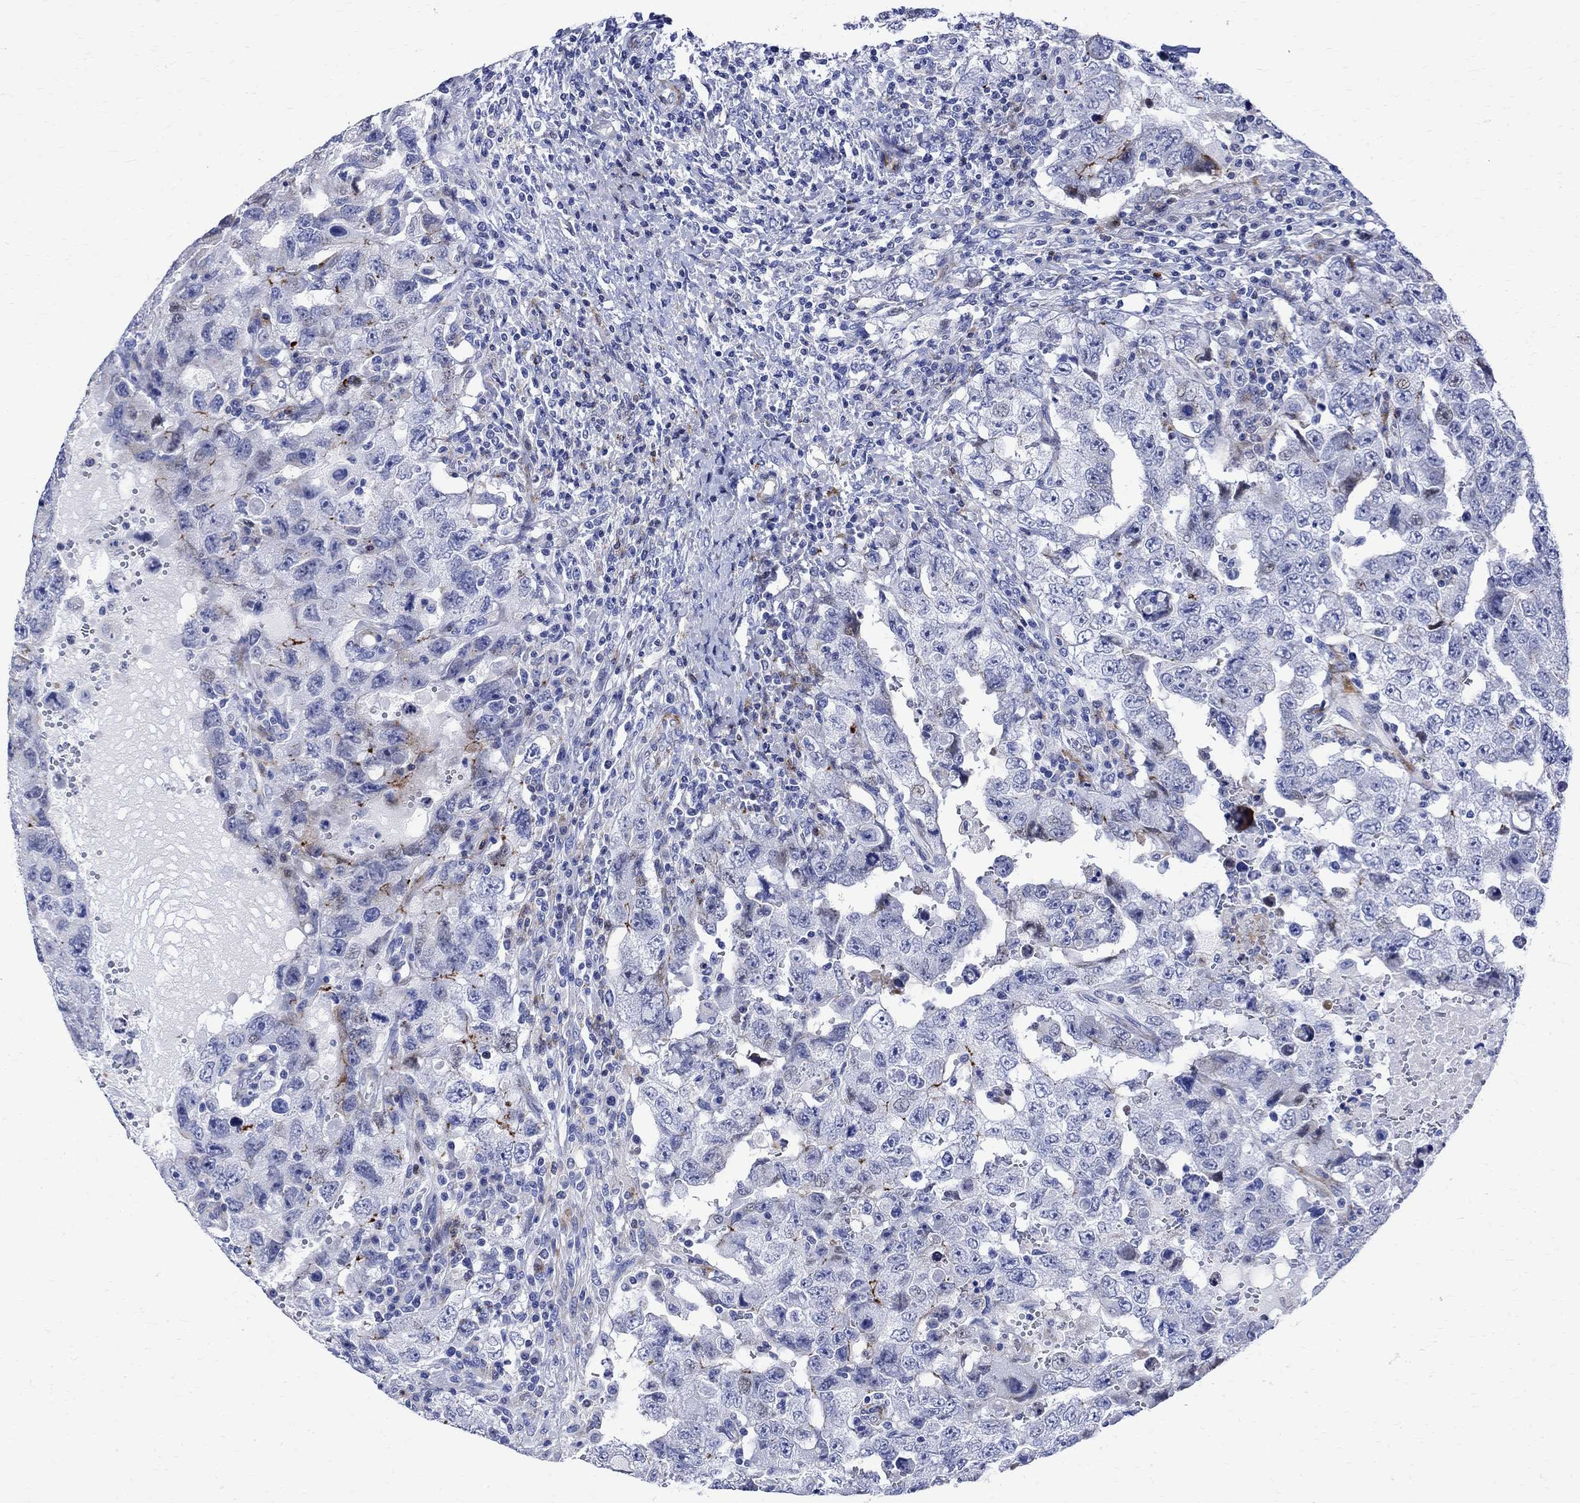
{"staining": {"intensity": "strong", "quantity": "<25%", "location": "cytoplasmic/membranous"}, "tissue": "testis cancer", "cell_type": "Tumor cells", "image_type": "cancer", "snomed": [{"axis": "morphology", "description": "Carcinoma, Embryonal, NOS"}, {"axis": "topography", "description": "Testis"}], "caption": "This histopathology image exhibits immunohistochemistry (IHC) staining of human embryonal carcinoma (testis), with medium strong cytoplasmic/membranous positivity in about <25% of tumor cells.", "gene": "PARVB", "patient": {"sex": "male", "age": 26}}